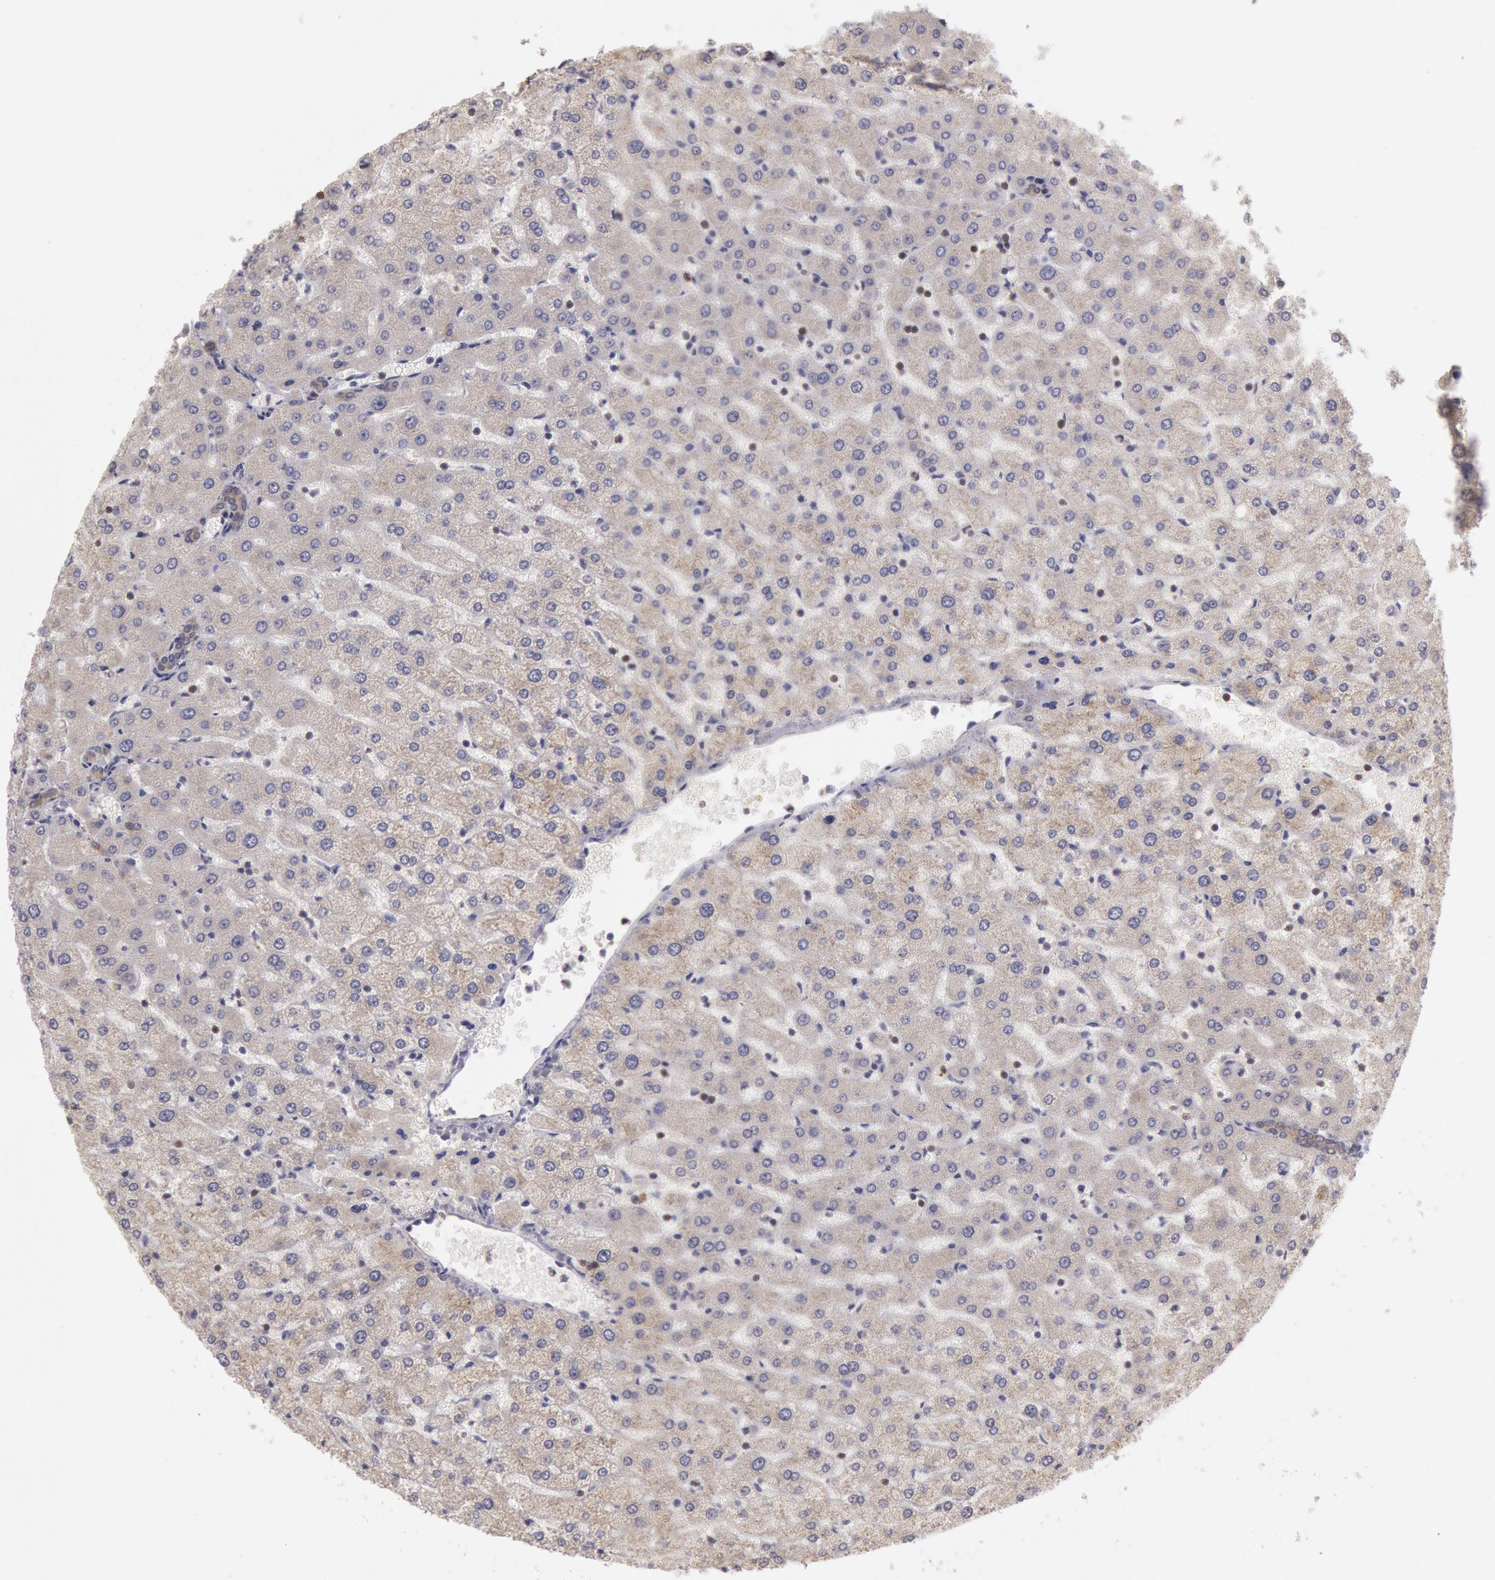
{"staining": {"intensity": "moderate", "quantity": ">75%", "location": "cytoplasmic/membranous"}, "tissue": "liver", "cell_type": "Cholangiocytes", "image_type": "normal", "snomed": [{"axis": "morphology", "description": "Normal tissue, NOS"}, {"axis": "morphology", "description": "Fibrosis, NOS"}, {"axis": "topography", "description": "Liver"}], "caption": "Protein analysis of unremarkable liver exhibits moderate cytoplasmic/membranous positivity in about >75% of cholangiocytes.", "gene": "NMT2", "patient": {"sex": "female", "age": 29}}